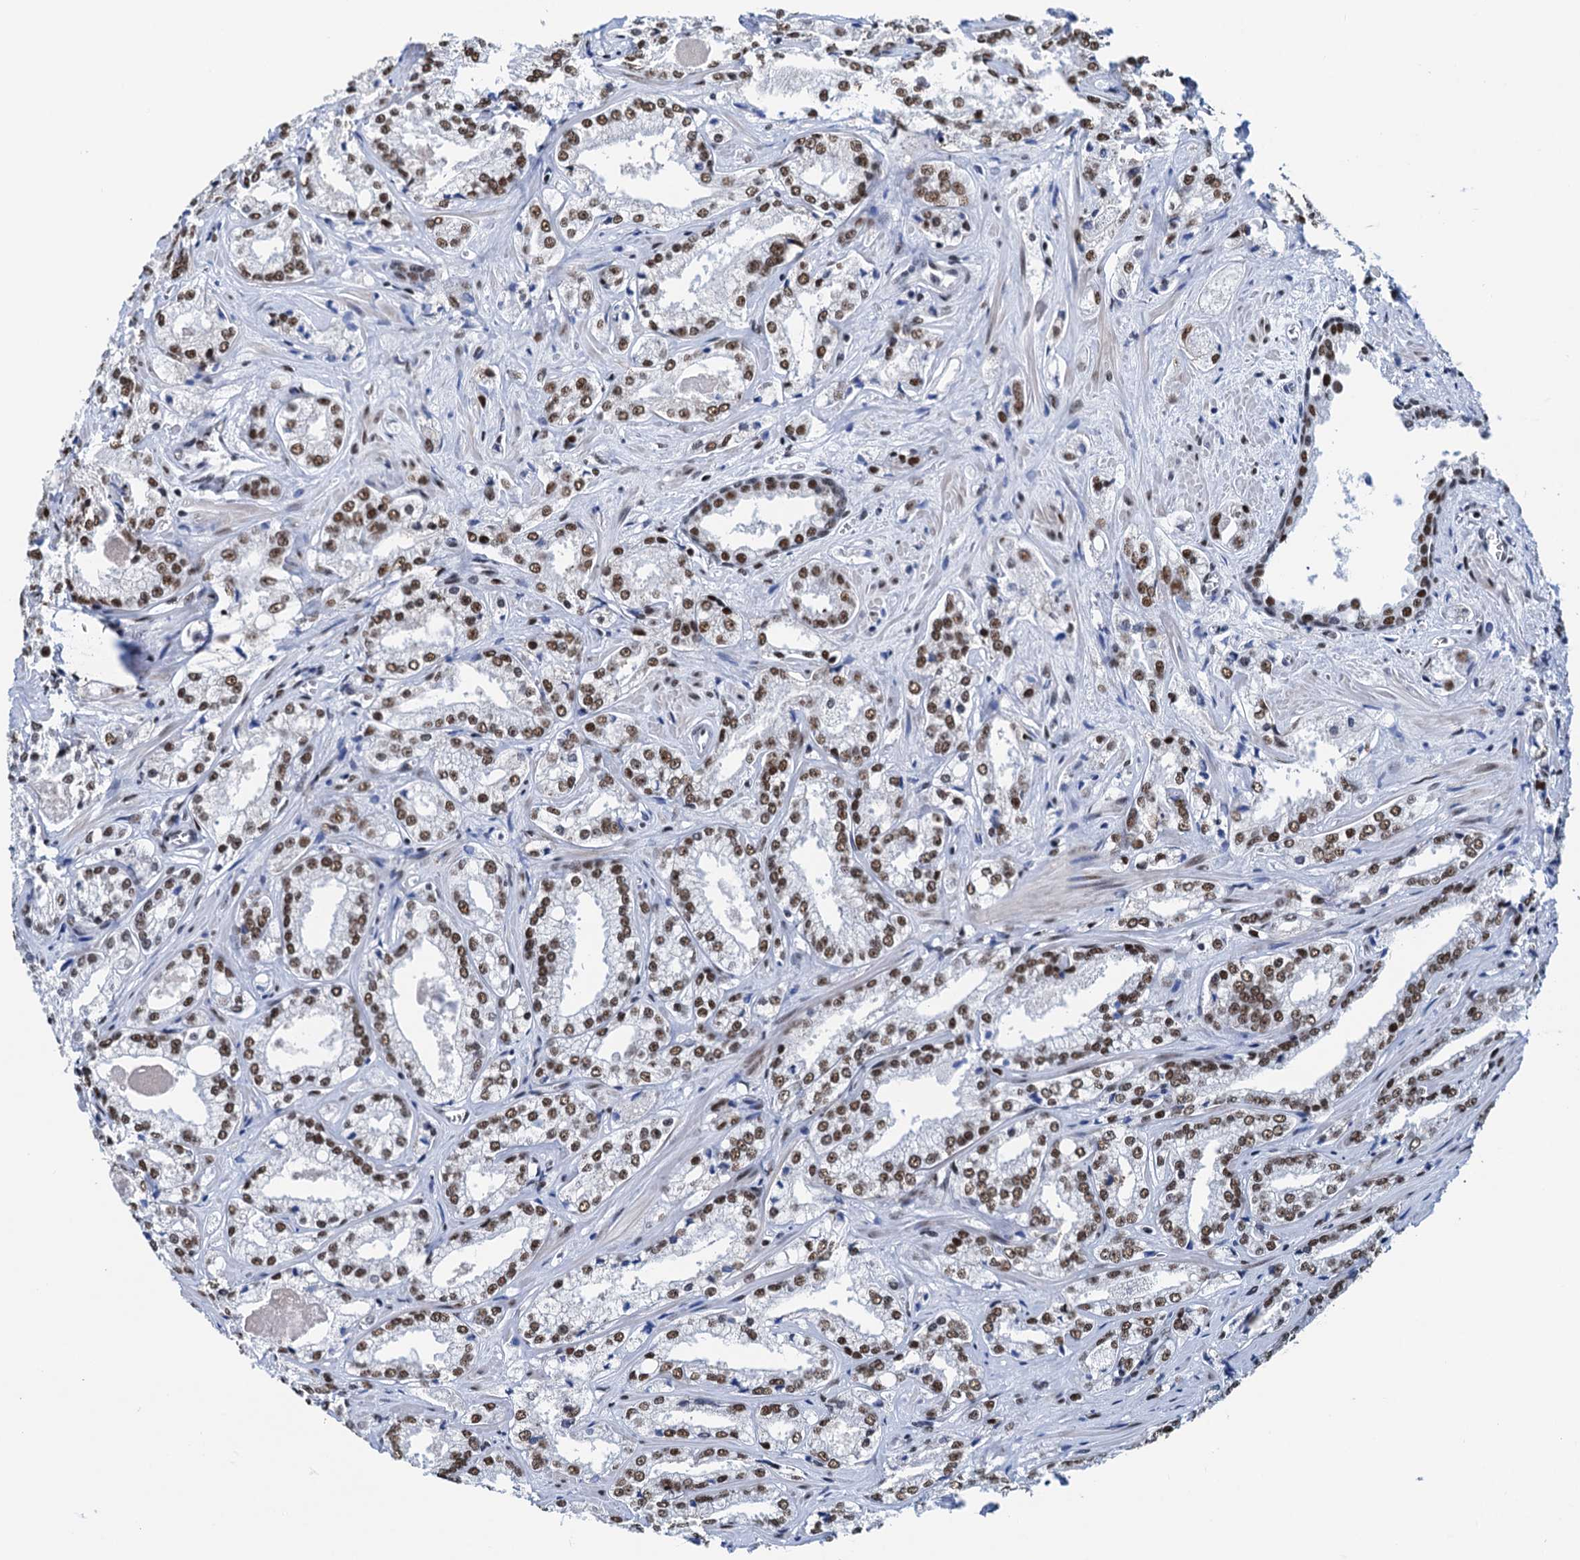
{"staining": {"intensity": "moderate", "quantity": ">75%", "location": "nuclear"}, "tissue": "prostate cancer", "cell_type": "Tumor cells", "image_type": "cancer", "snomed": [{"axis": "morphology", "description": "Adenocarcinoma, Low grade"}, {"axis": "topography", "description": "Prostate"}], "caption": "A medium amount of moderate nuclear positivity is appreciated in about >75% of tumor cells in prostate adenocarcinoma (low-grade) tissue.", "gene": "SLTM", "patient": {"sex": "male", "age": 47}}